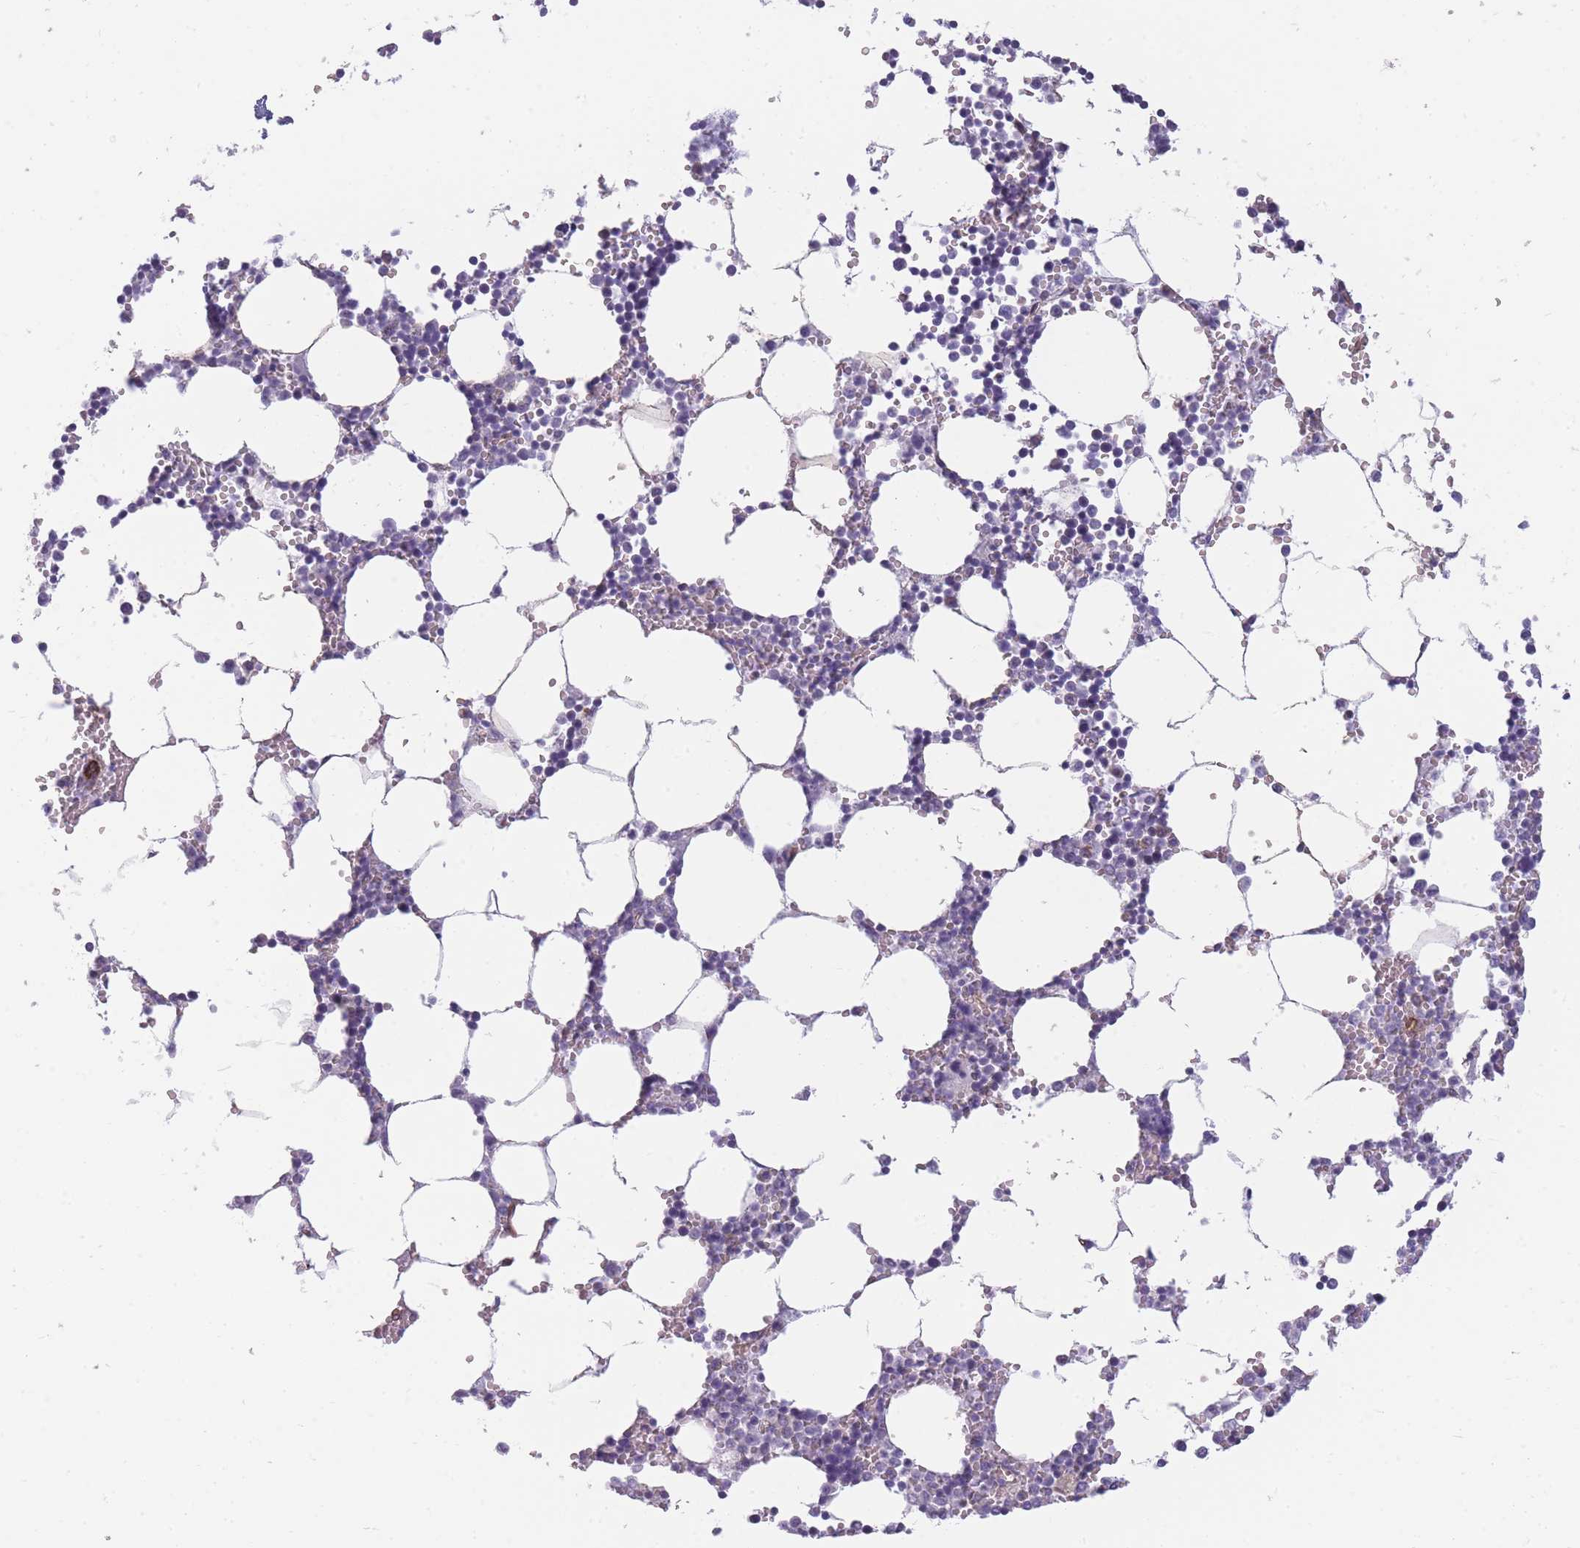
{"staining": {"intensity": "moderate", "quantity": "<25%", "location": "cytoplasmic/membranous"}, "tissue": "bone marrow", "cell_type": "Hematopoietic cells", "image_type": "normal", "snomed": [{"axis": "morphology", "description": "Normal tissue, NOS"}, {"axis": "topography", "description": "Bone marrow"}], "caption": "Benign bone marrow demonstrates moderate cytoplasmic/membranous positivity in approximately <25% of hematopoietic cells, visualized by immunohistochemistry.", "gene": "OR6B2", "patient": {"sex": "female", "age": 64}}